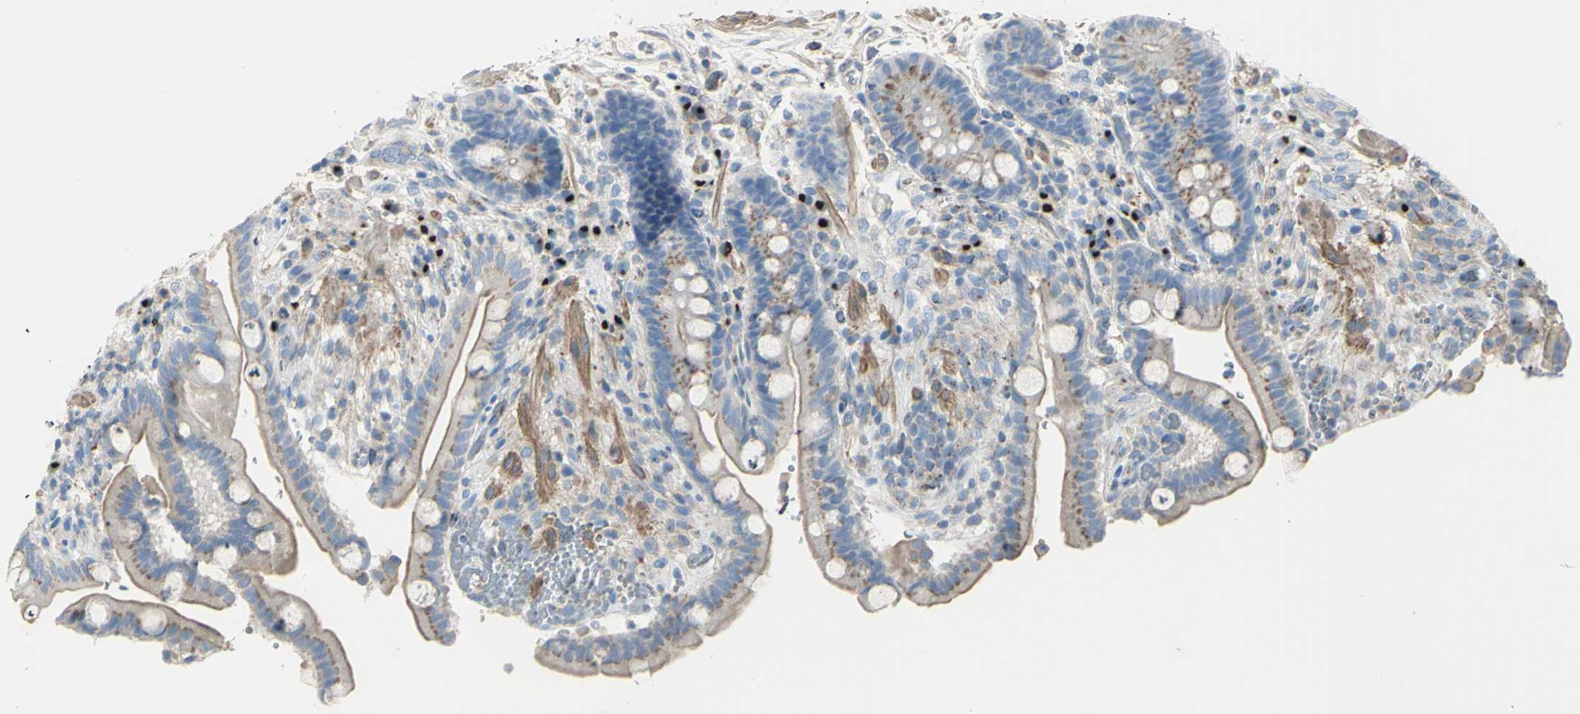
{"staining": {"intensity": "moderate", "quantity": "25%-75%", "location": "cytoplasmic/membranous"}, "tissue": "colon", "cell_type": "Endothelial cells", "image_type": "normal", "snomed": [{"axis": "morphology", "description": "Normal tissue, NOS"}, {"axis": "topography", "description": "Colon"}], "caption": "Colon stained for a protein (brown) shows moderate cytoplasmic/membranous positive staining in approximately 25%-75% of endothelial cells.", "gene": "B4GALT3", "patient": {"sex": "male", "age": 73}}